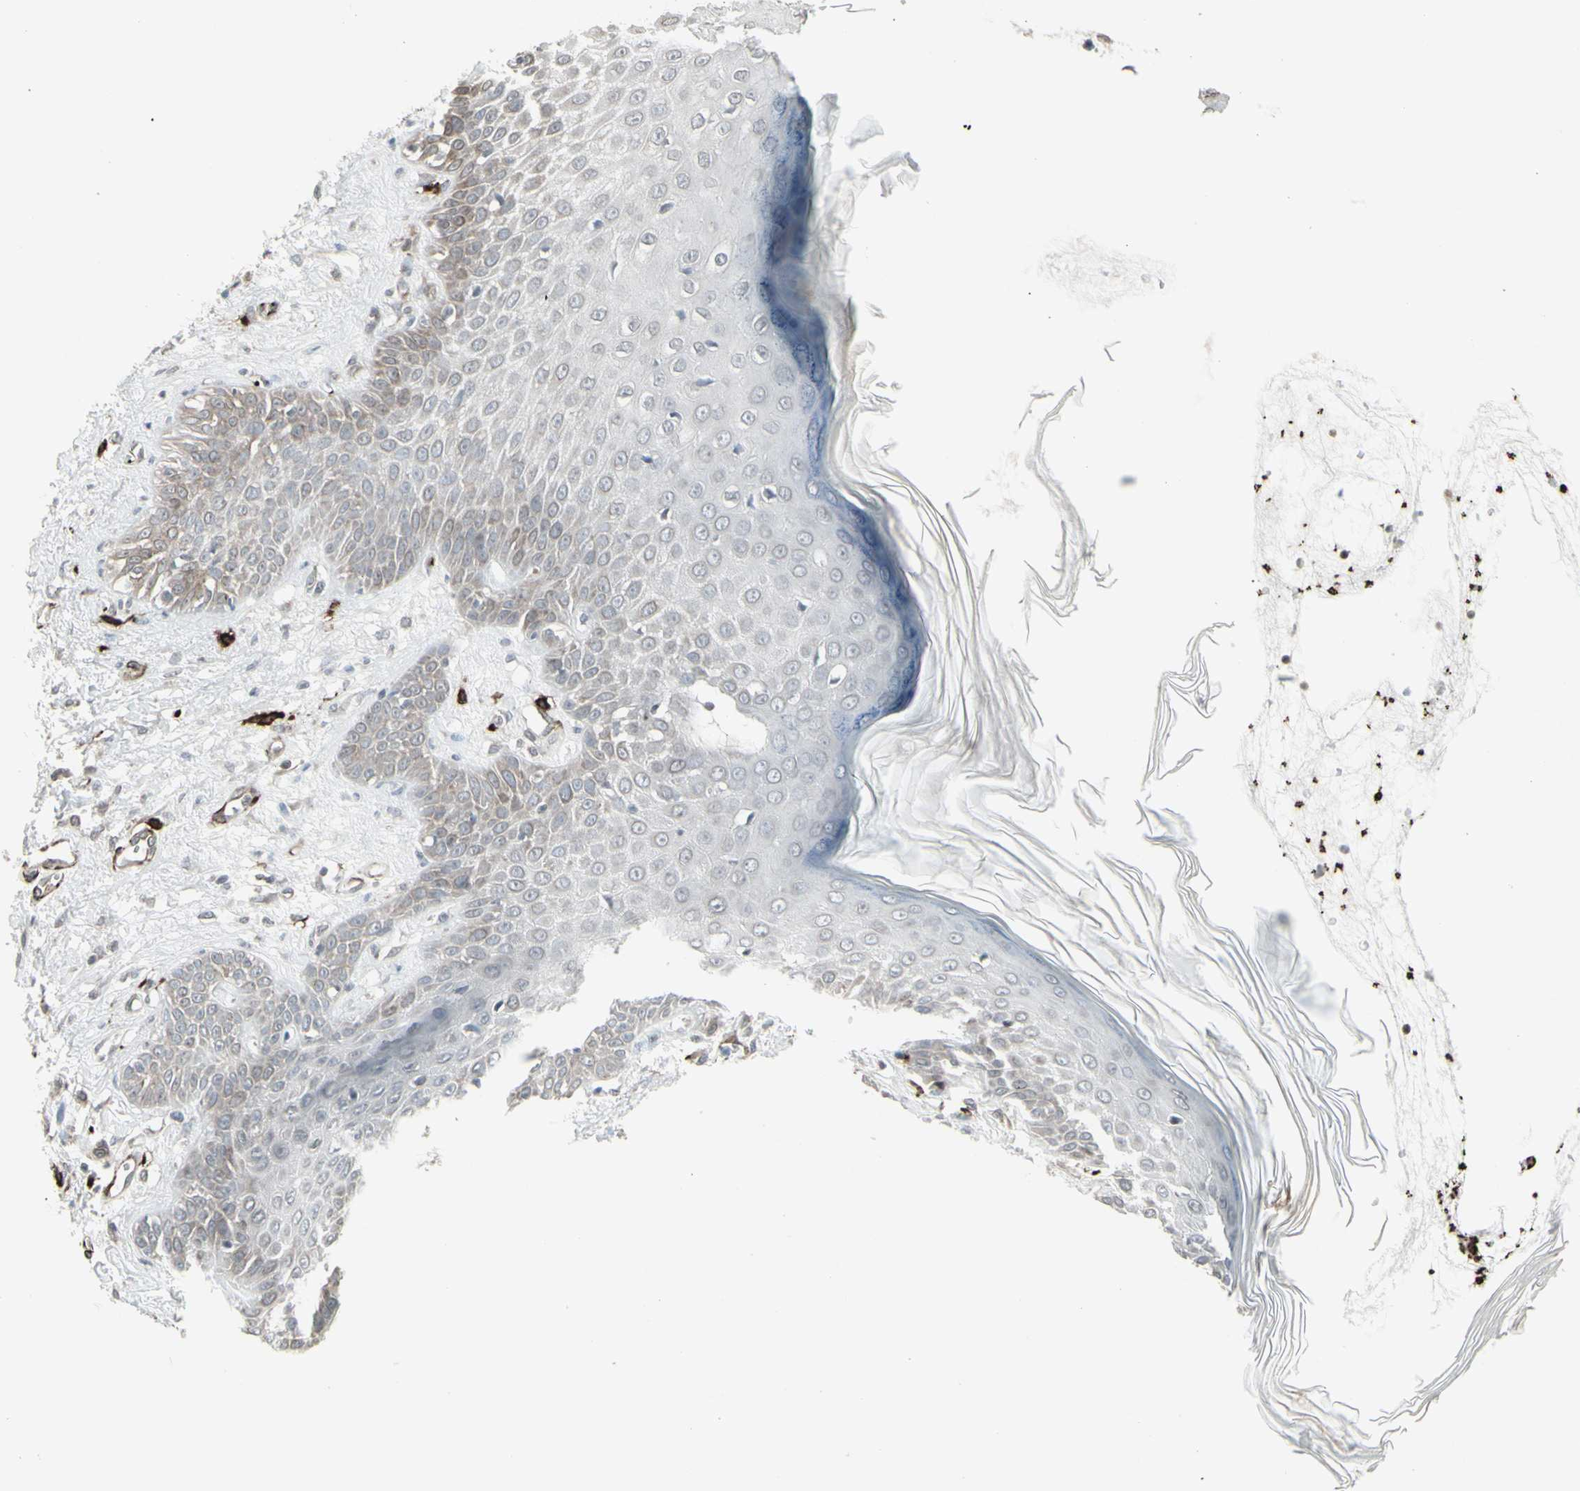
{"staining": {"intensity": "weak", "quantity": "25%-75%", "location": "cytoplasmic/membranous"}, "tissue": "skin cancer", "cell_type": "Tumor cells", "image_type": "cancer", "snomed": [{"axis": "morphology", "description": "Squamous cell carcinoma, NOS"}, {"axis": "topography", "description": "Skin"}], "caption": "A brown stain highlights weak cytoplasmic/membranous staining of a protein in human skin cancer (squamous cell carcinoma) tumor cells.", "gene": "DTX3L", "patient": {"sex": "female", "age": 78}}